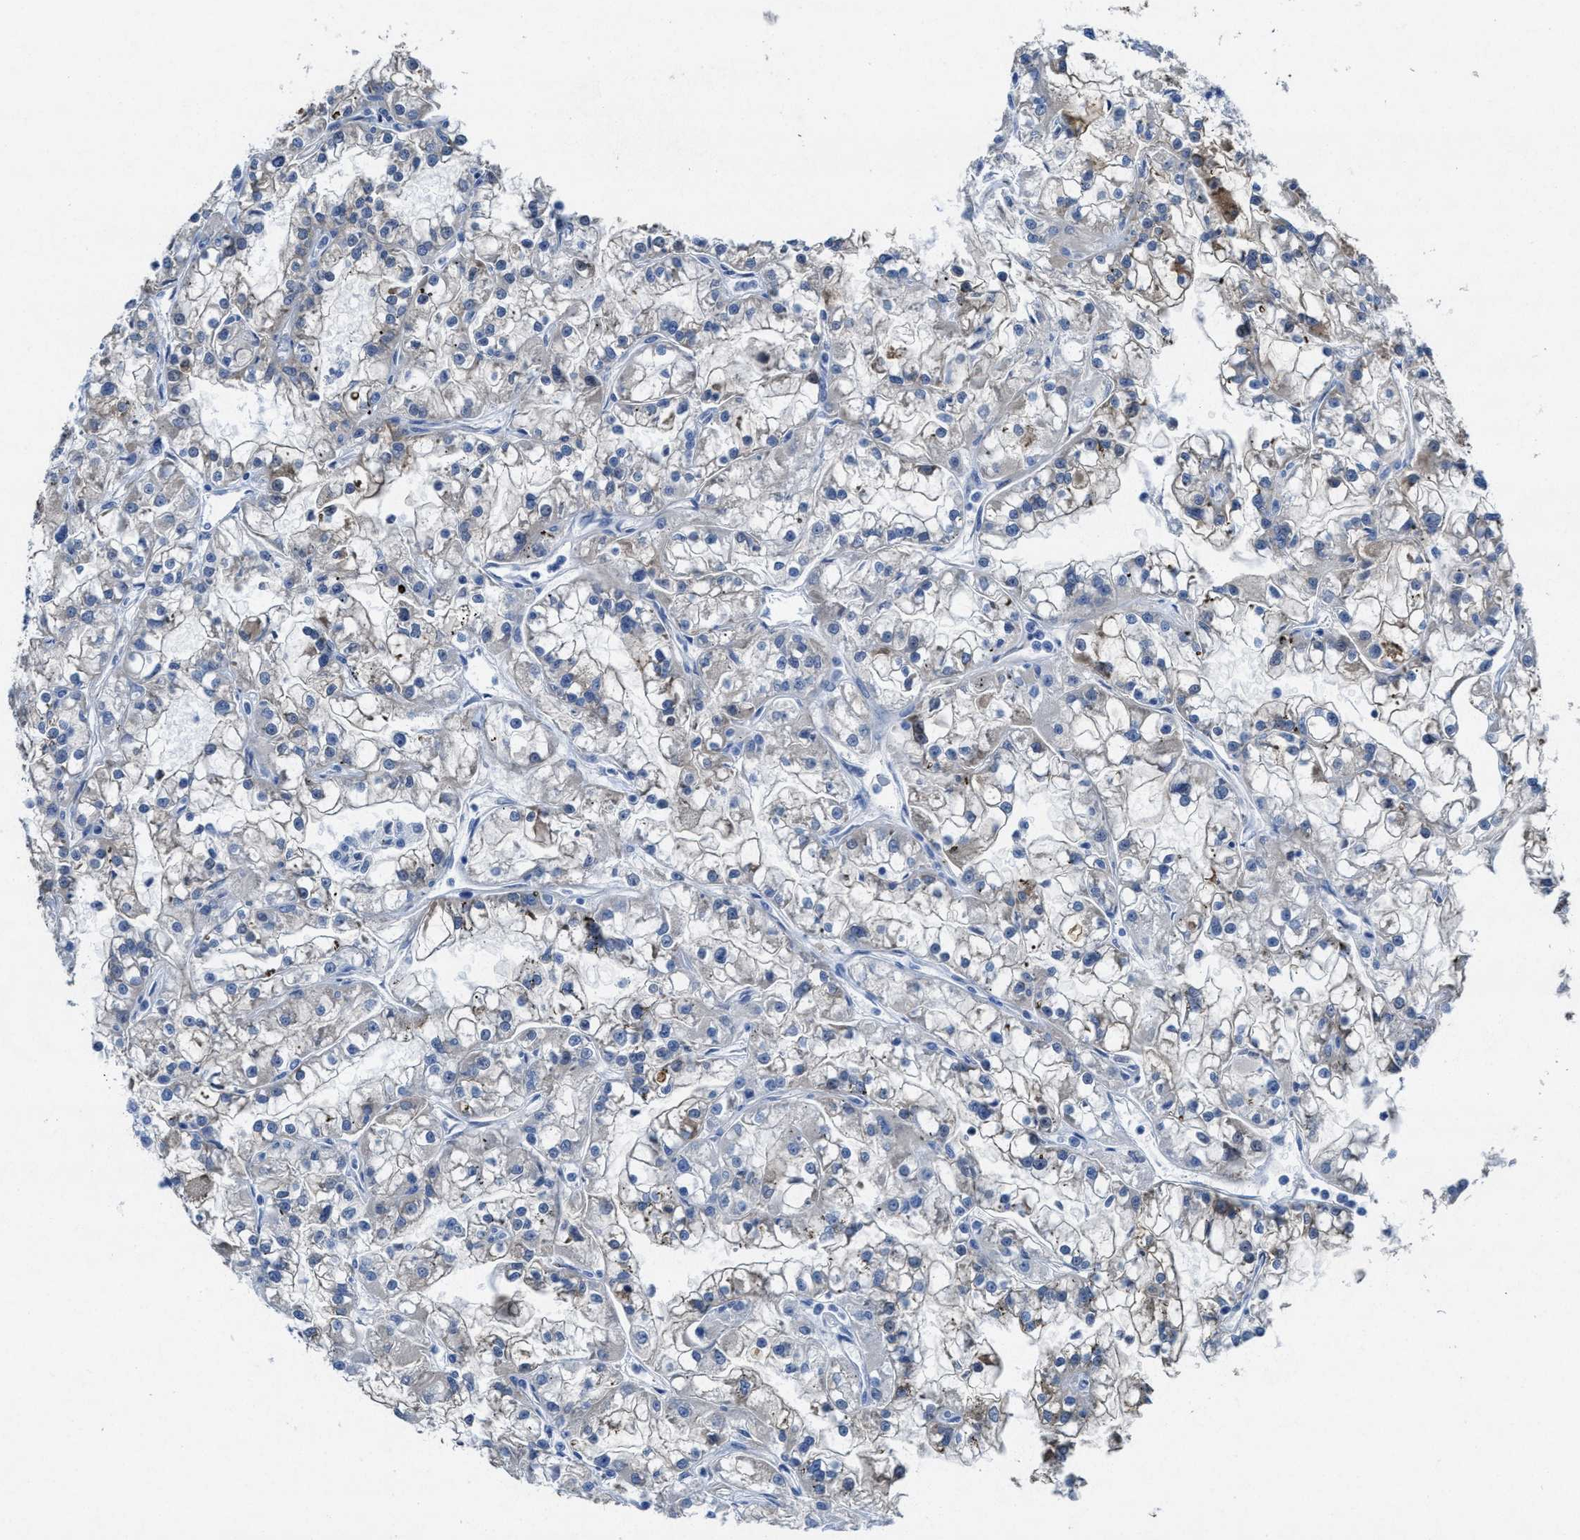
{"staining": {"intensity": "negative", "quantity": "none", "location": "none"}, "tissue": "renal cancer", "cell_type": "Tumor cells", "image_type": "cancer", "snomed": [{"axis": "morphology", "description": "Adenocarcinoma, NOS"}, {"axis": "topography", "description": "Kidney"}], "caption": "Tumor cells show no significant positivity in renal cancer (adenocarcinoma).", "gene": "ASS1", "patient": {"sex": "female", "age": 52}}